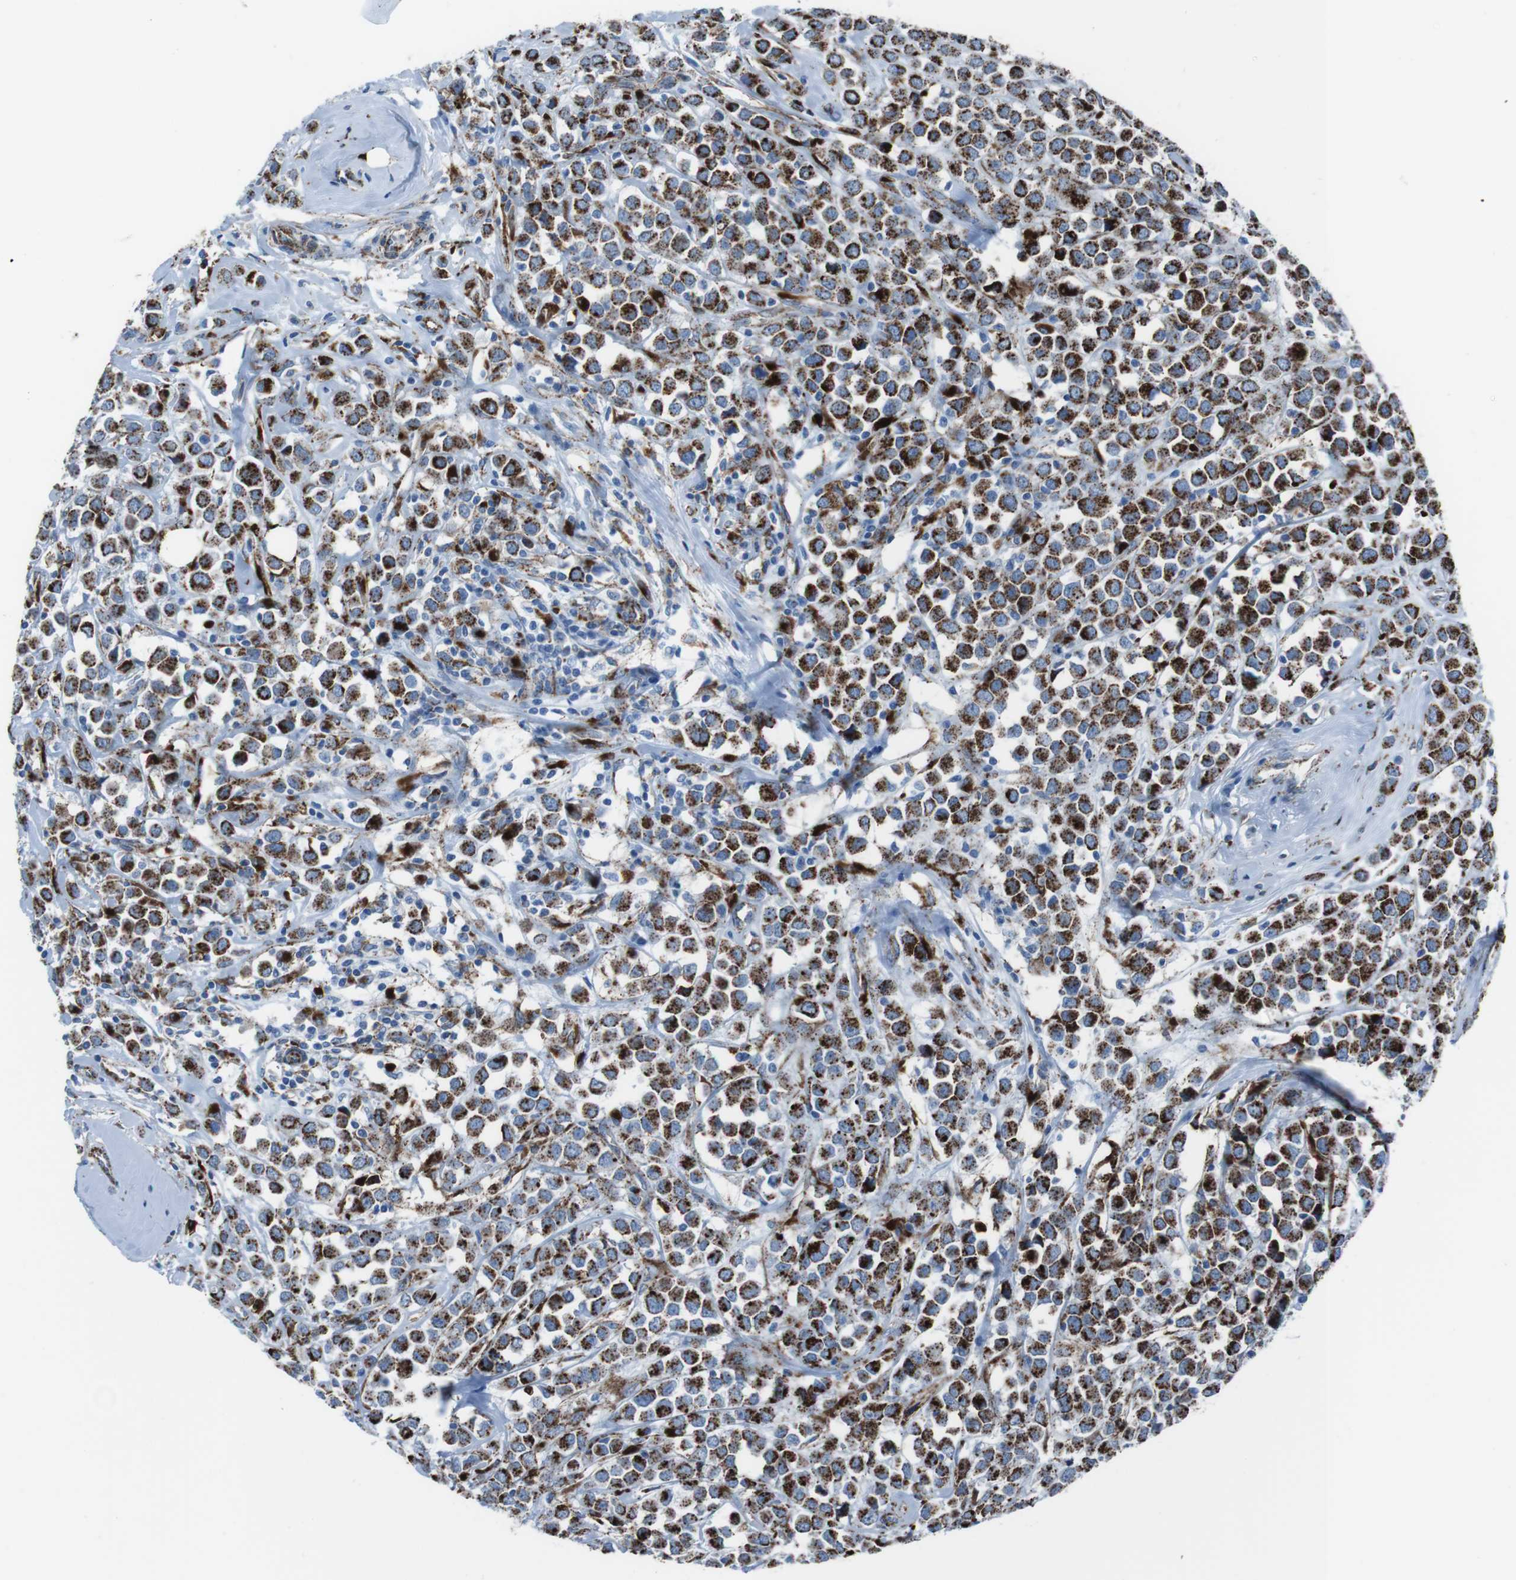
{"staining": {"intensity": "strong", "quantity": ">75%", "location": "cytoplasmic/membranous"}, "tissue": "breast cancer", "cell_type": "Tumor cells", "image_type": "cancer", "snomed": [{"axis": "morphology", "description": "Duct carcinoma"}, {"axis": "topography", "description": "Breast"}], "caption": "This micrograph exhibits immunohistochemistry staining of human breast cancer (infiltrating ductal carcinoma), with high strong cytoplasmic/membranous staining in approximately >75% of tumor cells.", "gene": "SCARB2", "patient": {"sex": "female", "age": 61}}